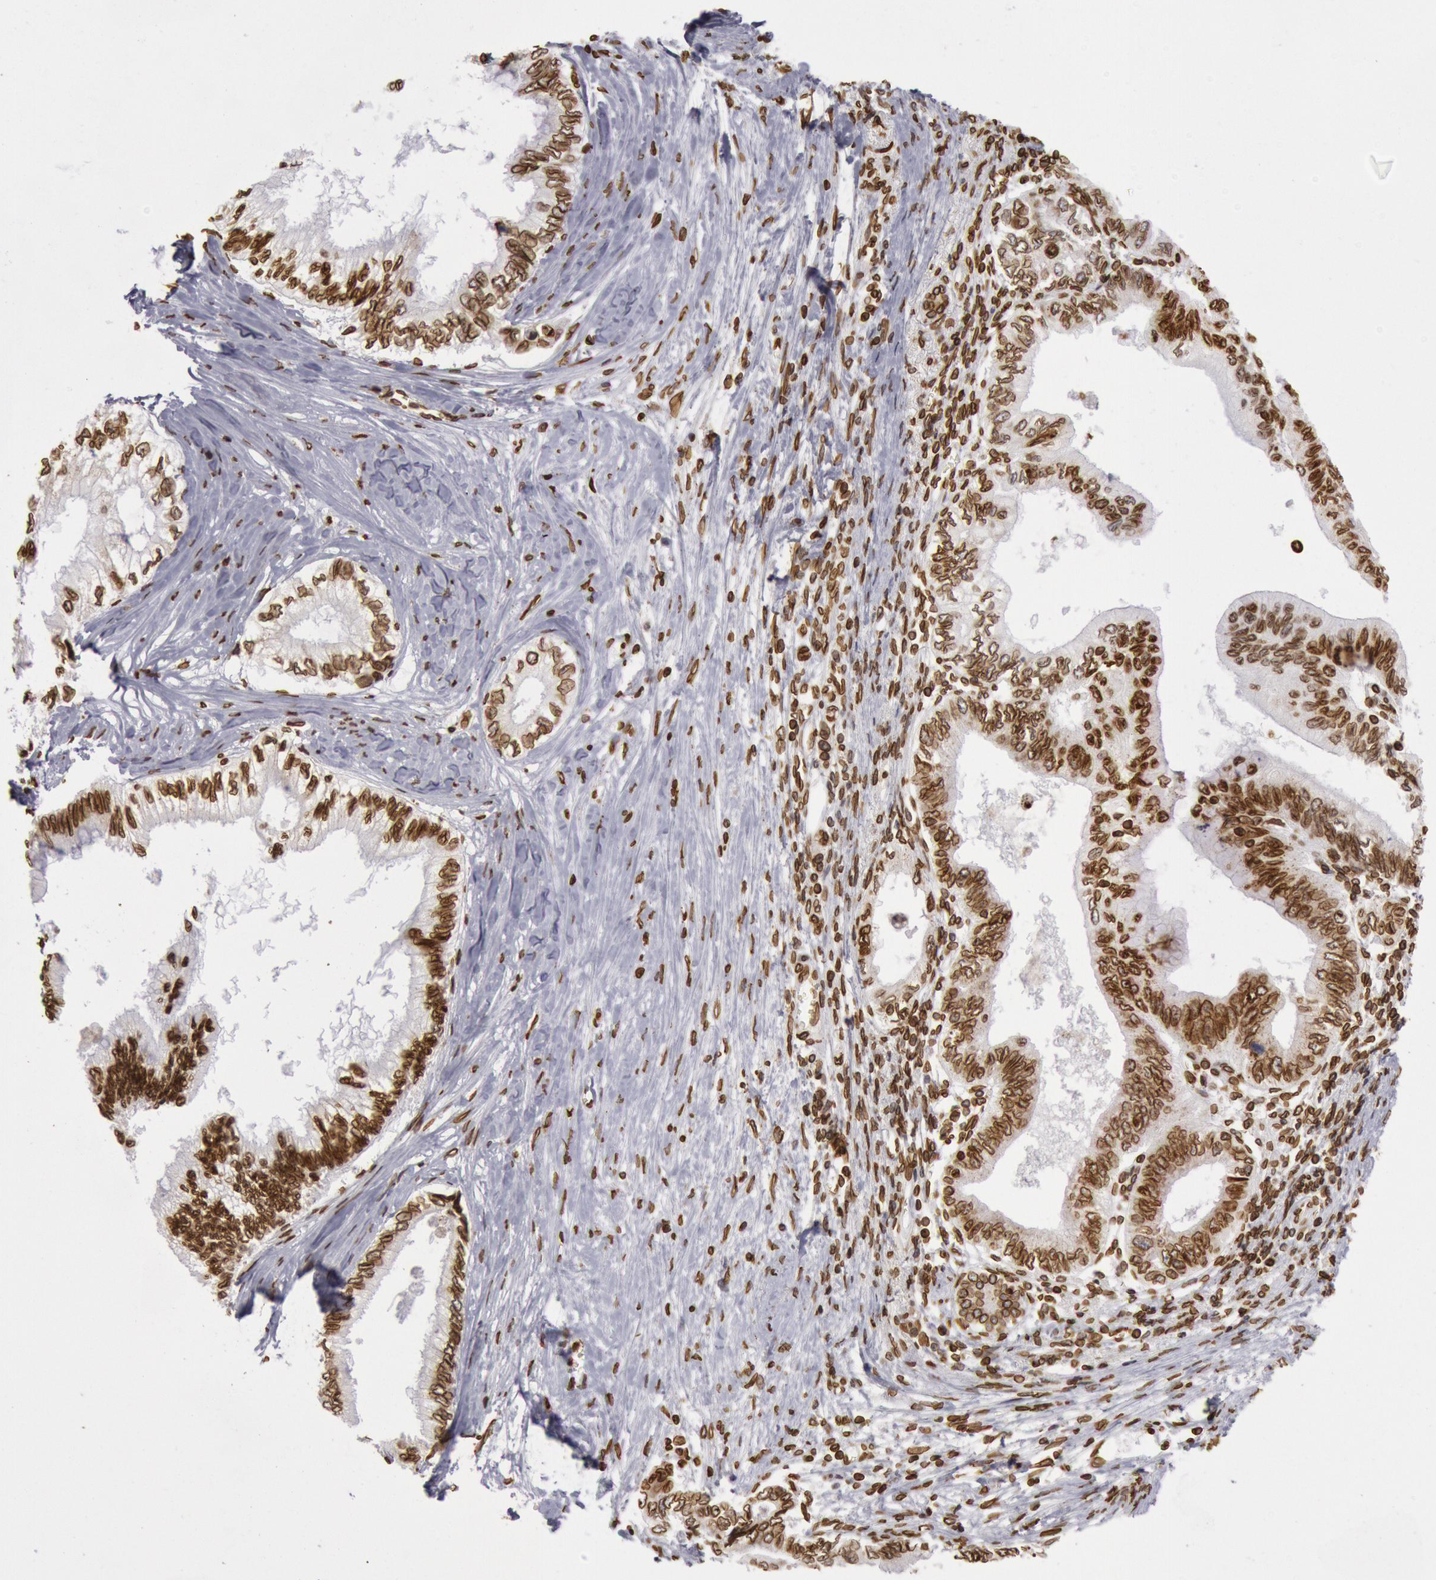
{"staining": {"intensity": "strong", "quantity": ">75%", "location": "nuclear"}, "tissue": "pancreatic cancer", "cell_type": "Tumor cells", "image_type": "cancer", "snomed": [{"axis": "morphology", "description": "Adenocarcinoma, NOS"}, {"axis": "topography", "description": "Pancreas"}], "caption": "The immunohistochemical stain labels strong nuclear positivity in tumor cells of pancreatic cancer tissue. (DAB (3,3'-diaminobenzidine) IHC, brown staining for protein, blue staining for nuclei).", "gene": "SUN2", "patient": {"sex": "female", "age": 66}}